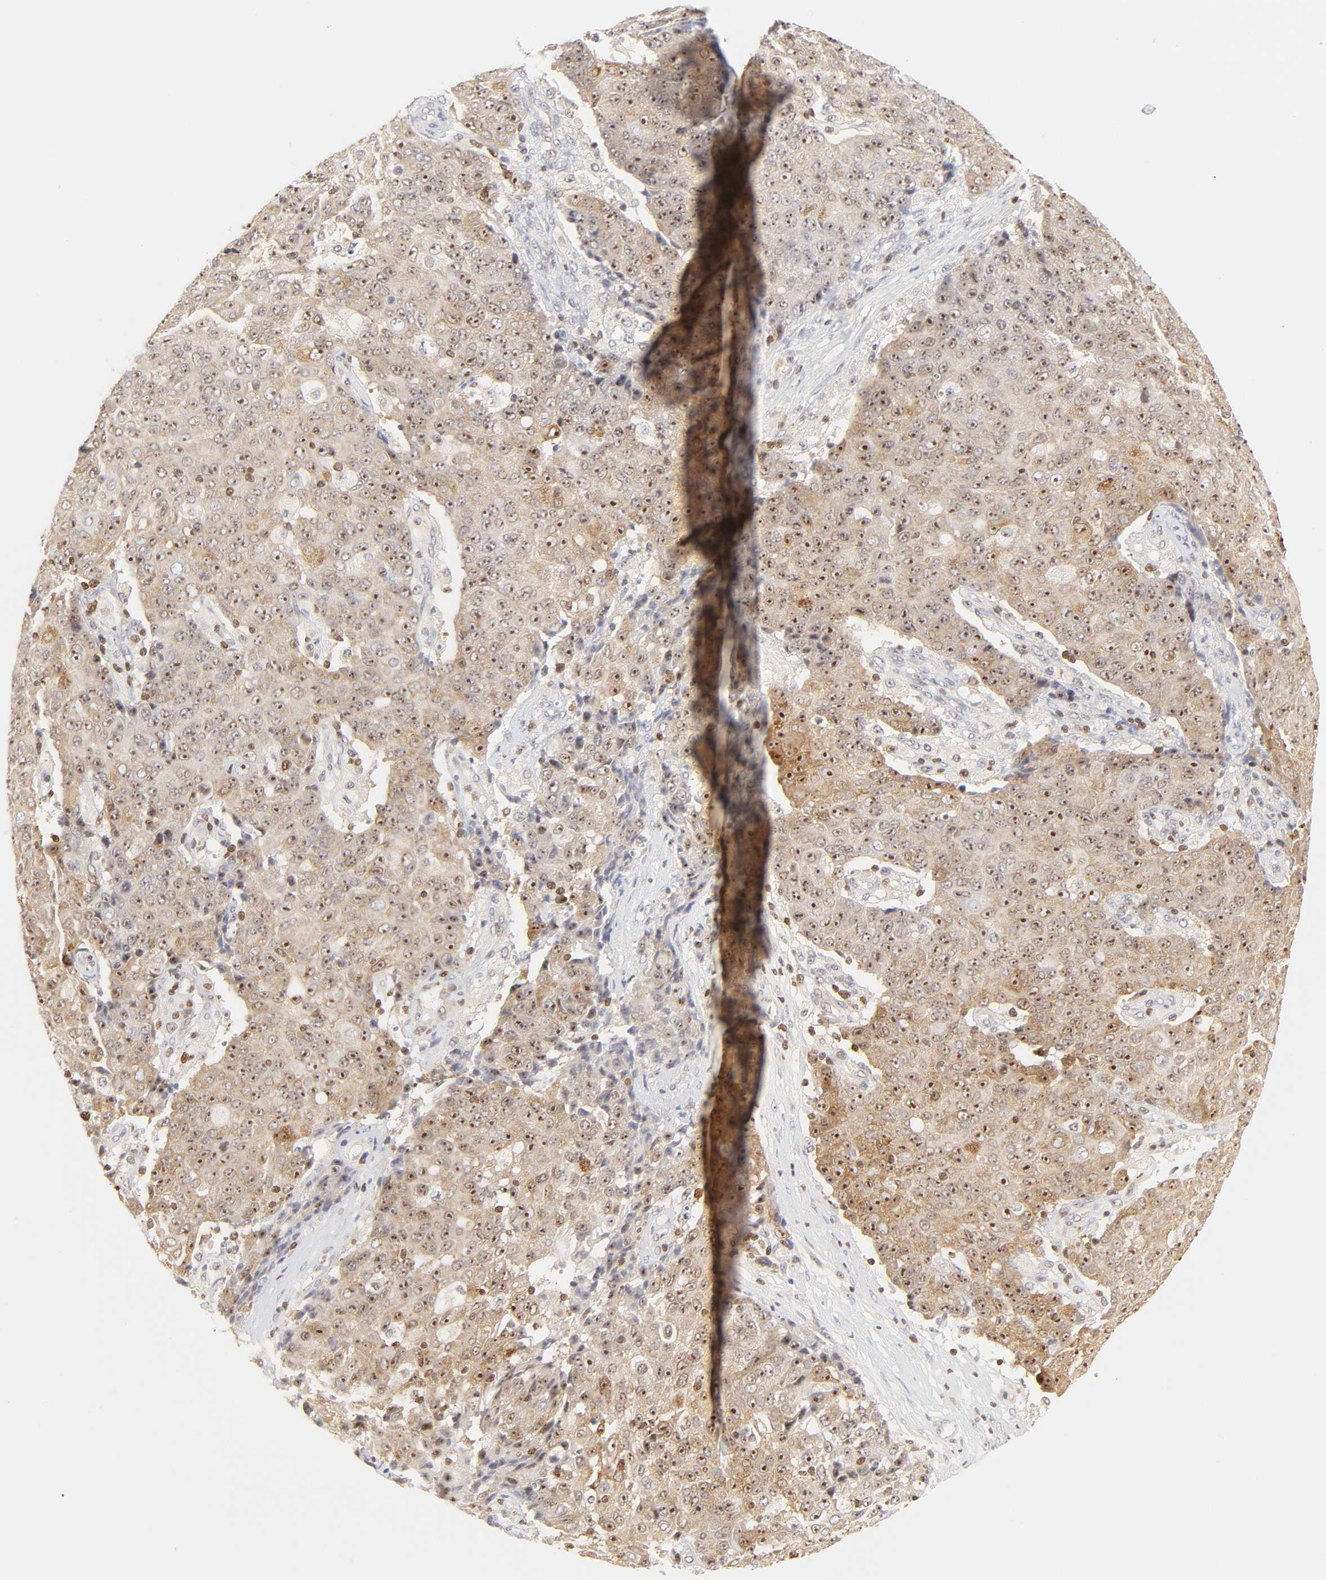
{"staining": {"intensity": "moderate", "quantity": "25%-75%", "location": "cytoplasmic/membranous,nuclear"}, "tissue": "ovarian cancer", "cell_type": "Tumor cells", "image_type": "cancer", "snomed": [{"axis": "morphology", "description": "Carcinoma, endometroid"}, {"axis": "topography", "description": "Ovary"}], "caption": "Human ovarian cancer (endometroid carcinoma) stained with a protein marker reveals moderate staining in tumor cells.", "gene": "KIF2A", "patient": {"sex": "female", "age": 42}}